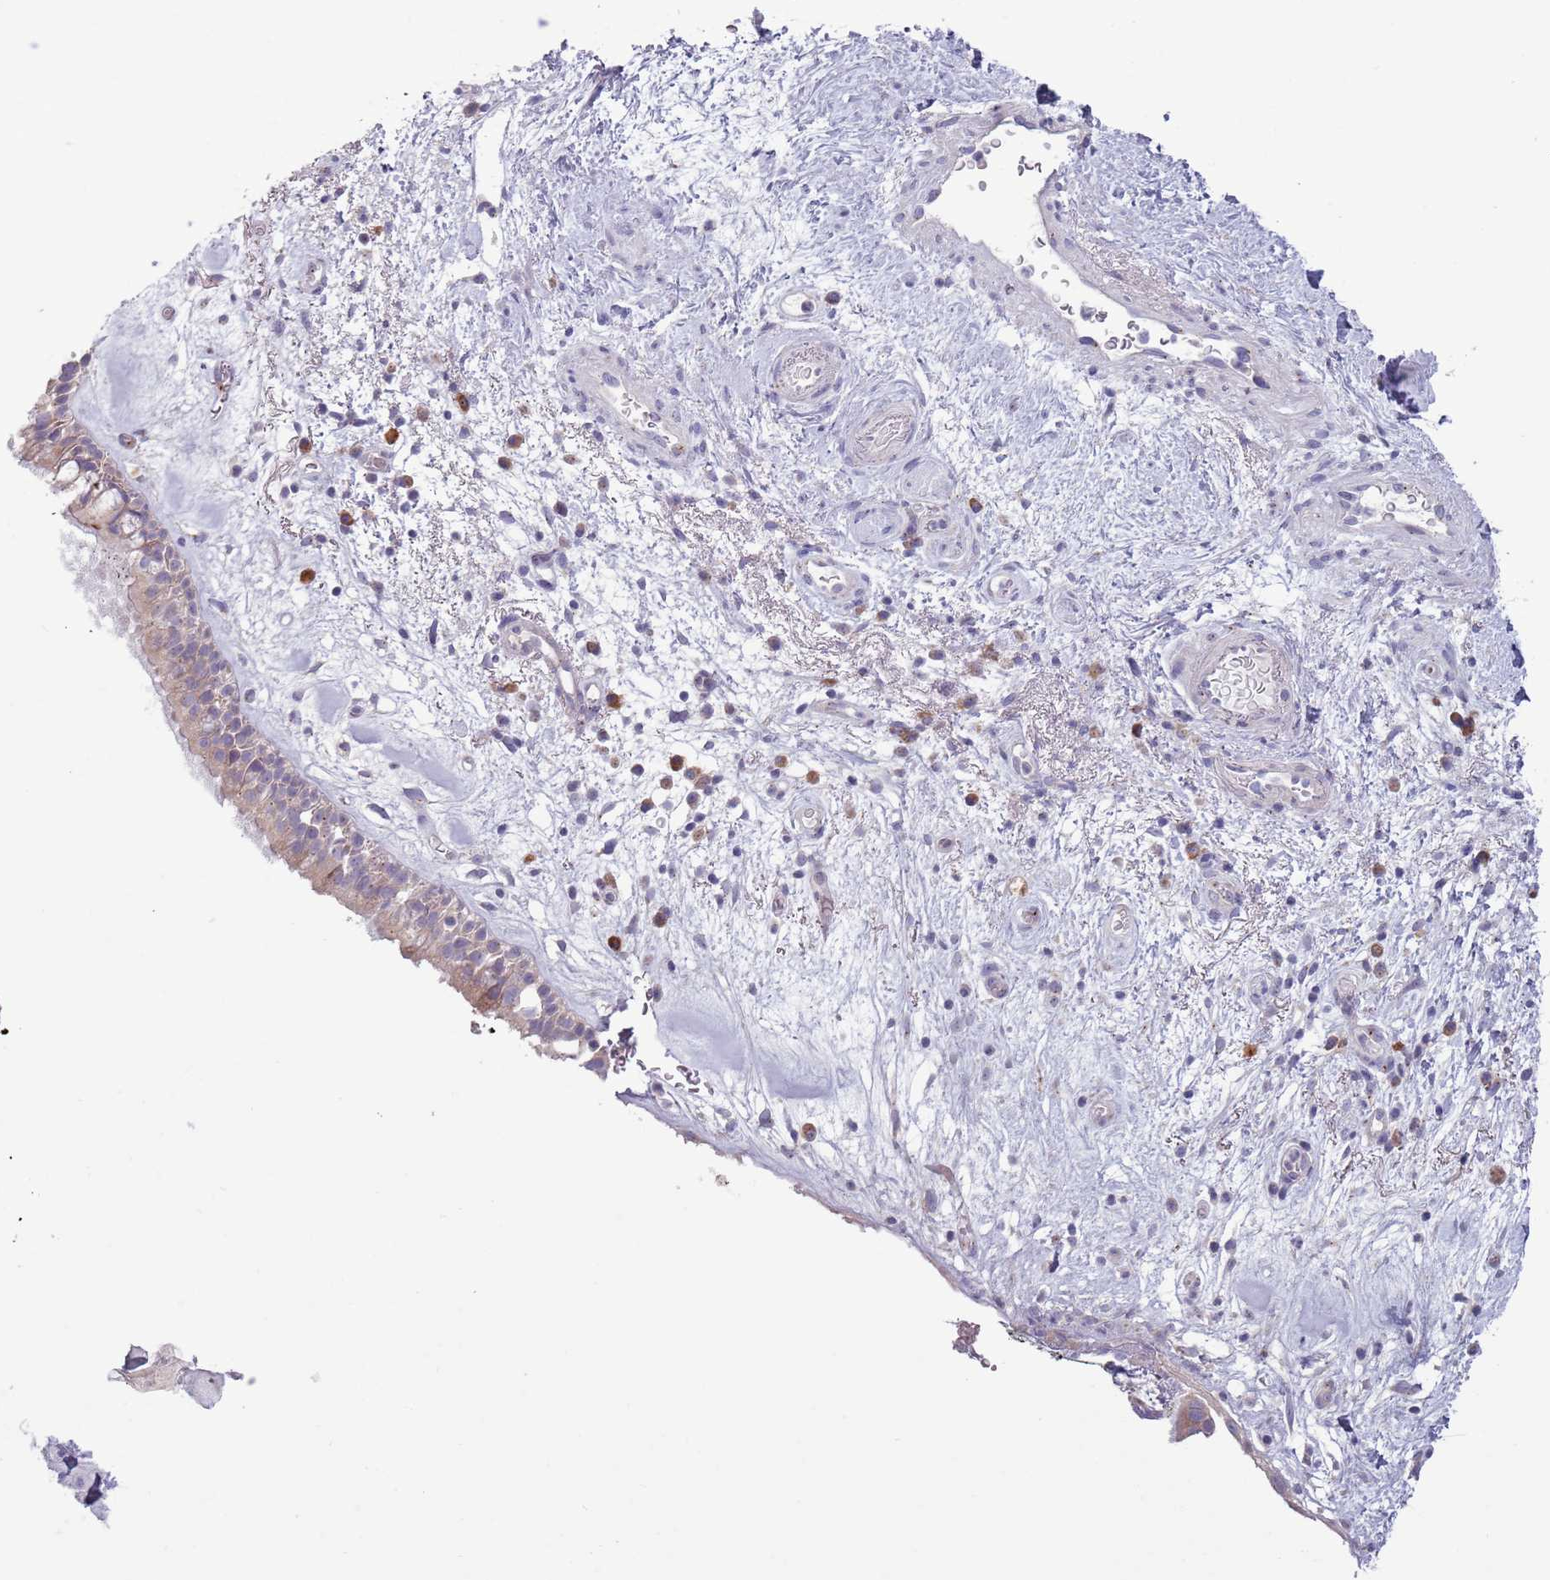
{"staining": {"intensity": "weak", "quantity": ">75%", "location": "cytoplasmic/membranous"}, "tissue": "nasopharynx", "cell_type": "Respiratory epithelial cells", "image_type": "normal", "snomed": [{"axis": "morphology", "description": "Normal tissue, NOS"}, {"axis": "morphology", "description": "Squamous cell carcinoma, NOS"}, {"axis": "topography", "description": "Nasopharynx"}, {"axis": "topography", "description": "Head-Neck"}], "caption": "Normal nasopharynx exhibits weak cytoplasmic/membranous positivity in approximately >75% of respiratory epithelial cells, visualized by immunohistochemistry.", "gene": "LTB", "patient": {"sex": "male", "age": 85}}